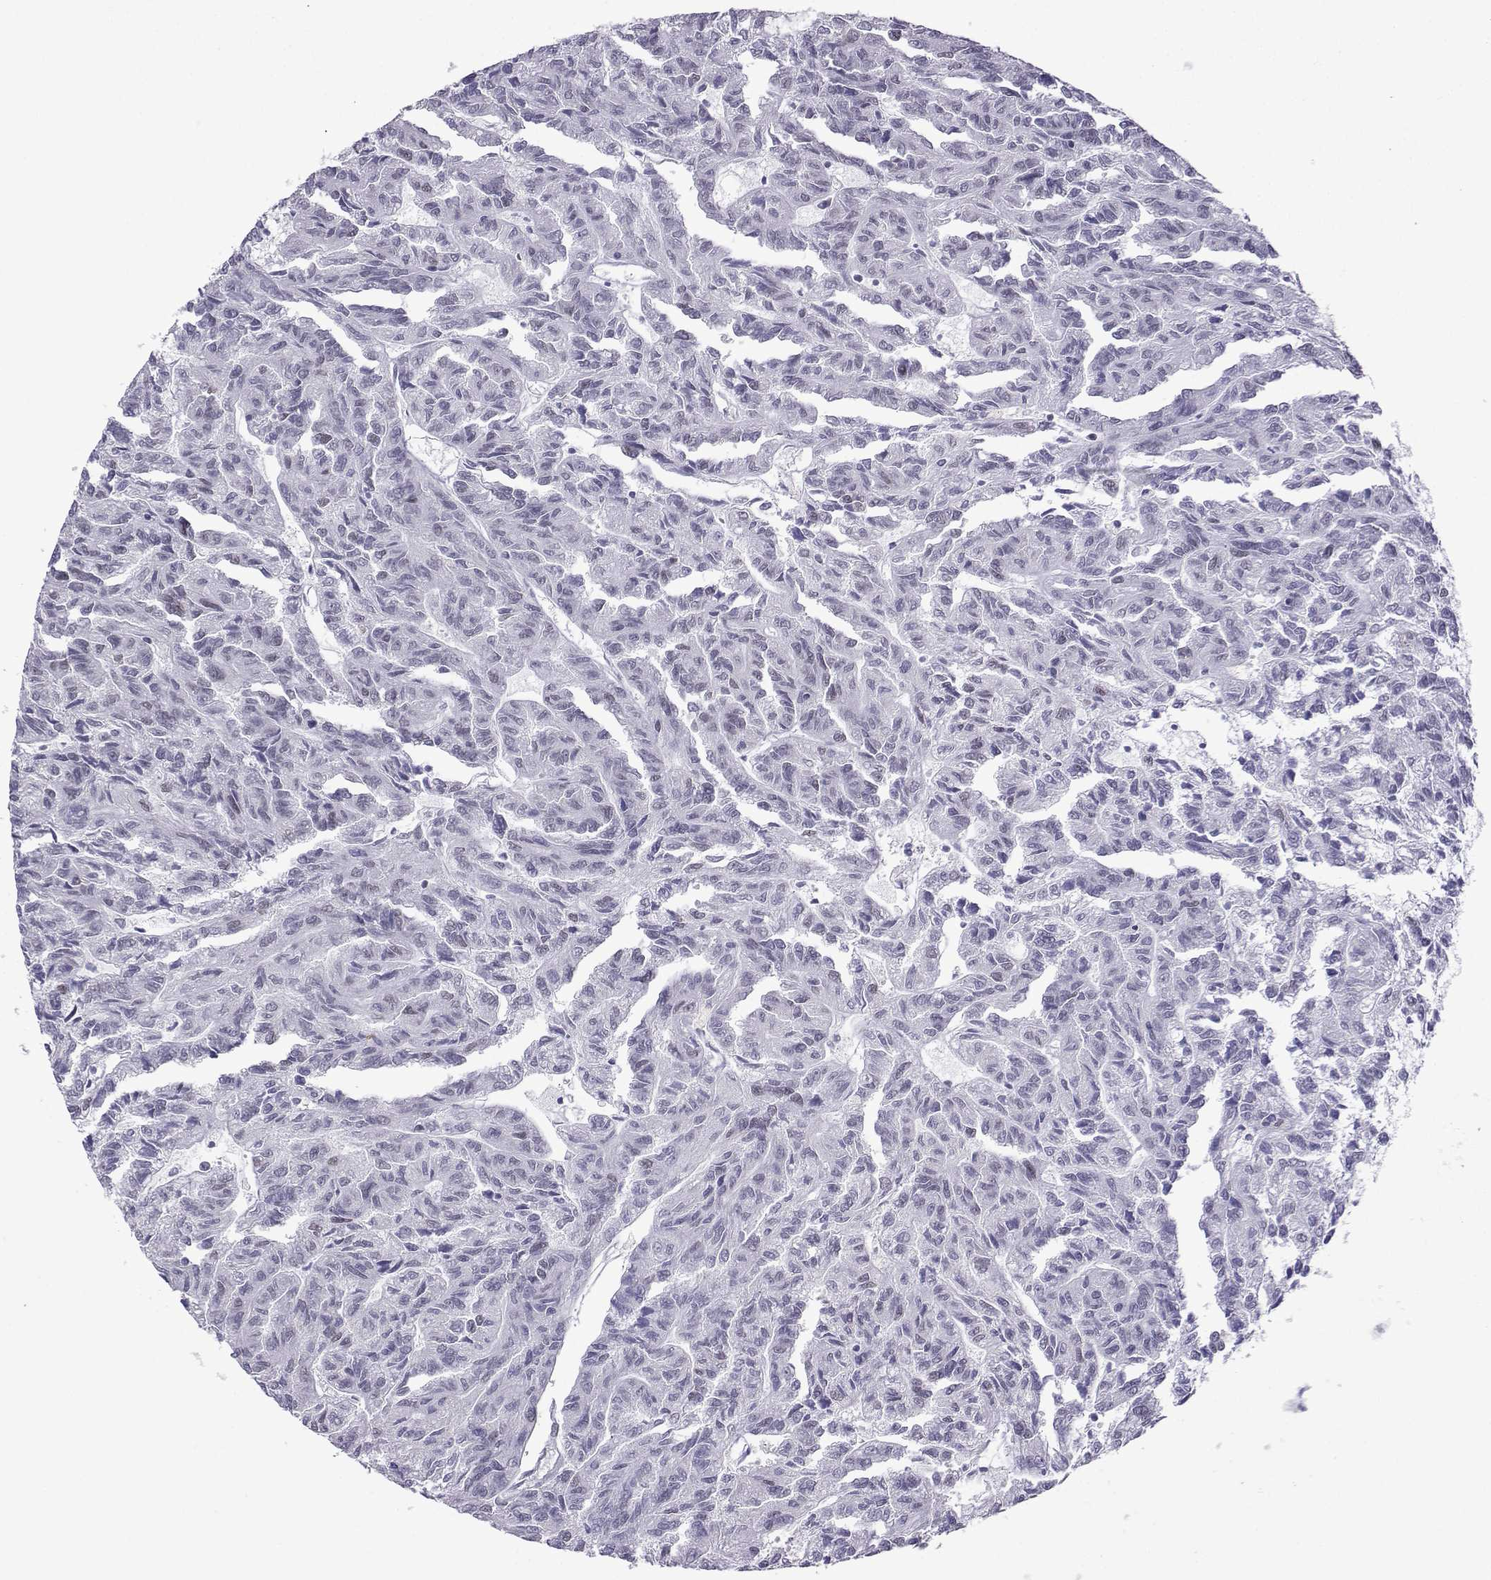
{"staining": {"intensity": "negative", "quantity": "none", "location": "none"}, "tissue": "renal cancer", "cell_type": "Tumor cells", "image_type": "cancer", "snomed": [{"axis": "morphology", "description": "Adenocarcinoma, NOS"}, {"axis": "topography", "description": "Kidney"}], "caption": "DAB immunohistochemical staining of renal adenocarcinoma displays no significant positivity in tumor cells. (DAB IHC visualized using brightfield microscopy, high magnification).", "gene": "LORICRIN", "patient": {"sex": "male", "age": 79}}